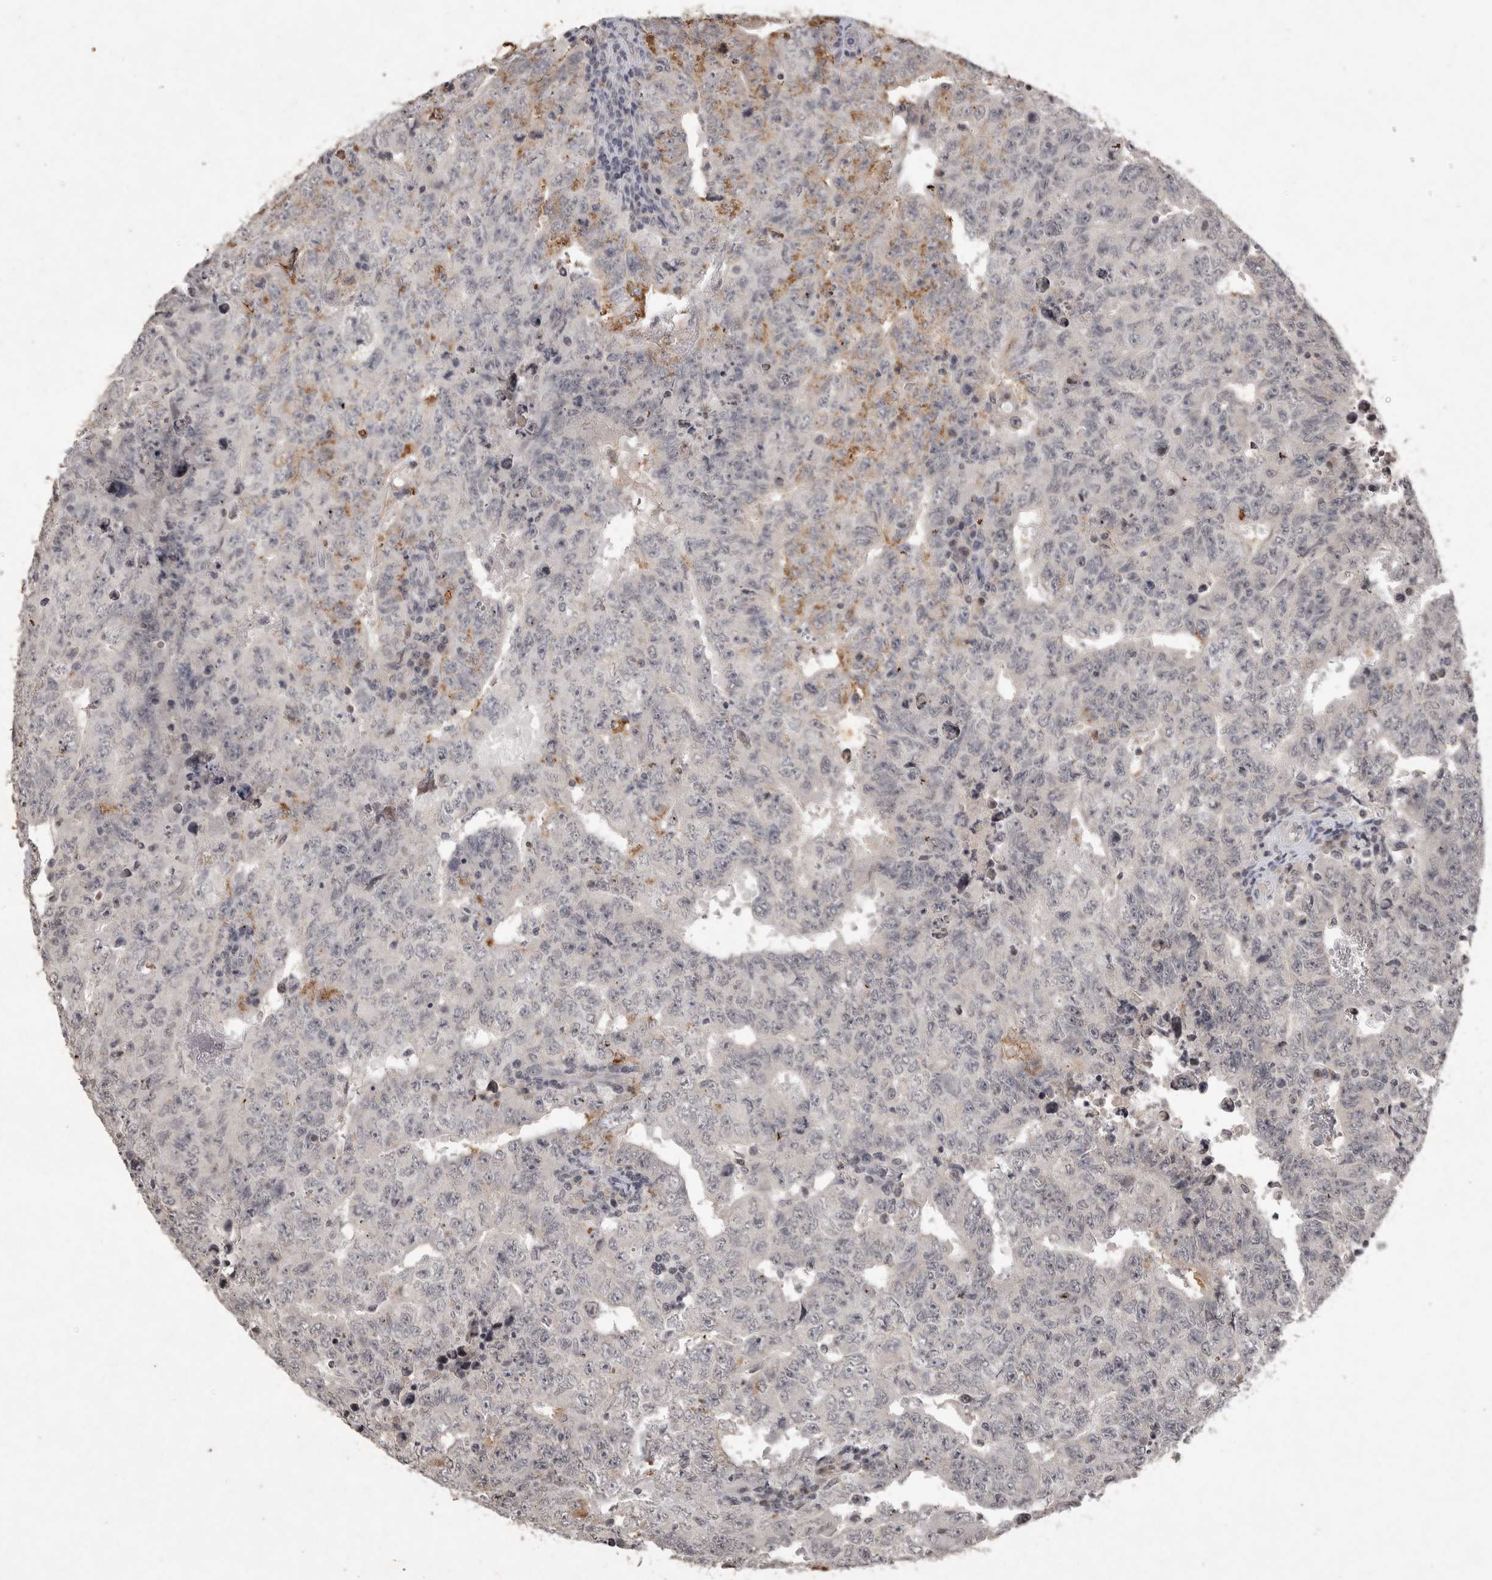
{"staining": {"intensity": "moderate", "quantity": "<25%", "location": "cytoplasmic/membranous"}, "tissue": "testis cancer", "cell_type": "Tumor cells", "image_type": "cancer", "snomed": [{"axis": "morphology", "description": "Carcinoma, Embryonal, NOS"}, {"axis": "topography", "description": "Testis"}], "caption": "Tumor cells exhibit low levels of moderate cytoplasmic/membranous positivity in about <25% of cells in human testis cancer (embryonal carcinoma).", "gene": "HRK", "patient": {"sex": "male", "age": 26}}